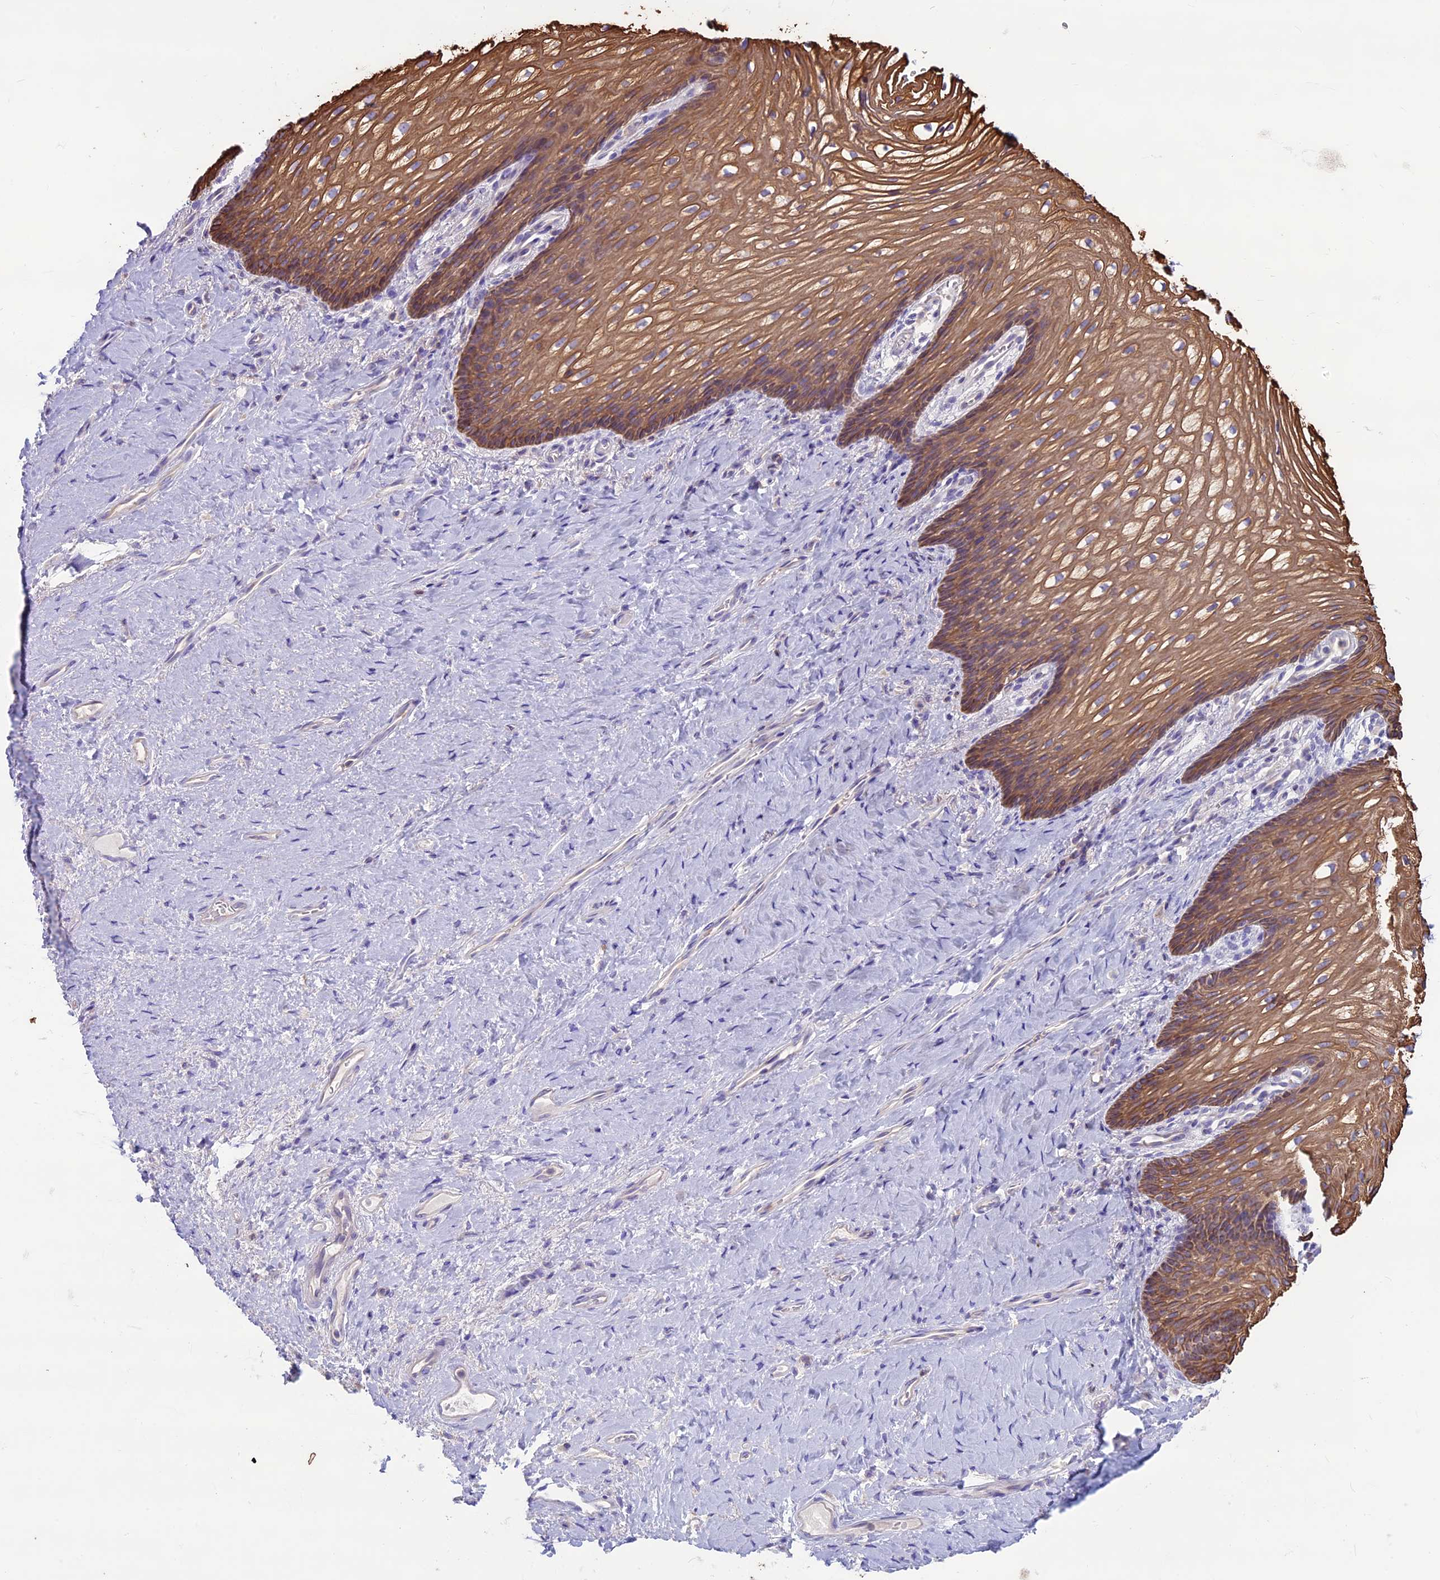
{"staining": {"intensity": "moderate", "quantity": ">75%", "location": "cytoplasmic/membranous"}, "tissue": "vagina", "cell_type": "Squamous epithelial cells", "image_type": "normal", "snomed": [{"axis": "morphology", "description": "Normal tissue, NOS"}, {"axis": "topography", "description": "Vagina"}], "caption": "Benign vagina exhibits moderate cytoplasmic/membranous staining in approximately >75% of squamous epithelial cells (DAB = brown stain, brightfield microscopy at high magnification)..", "gene": "CDAN1", "patient": {"sex": "female", "age": 60}}